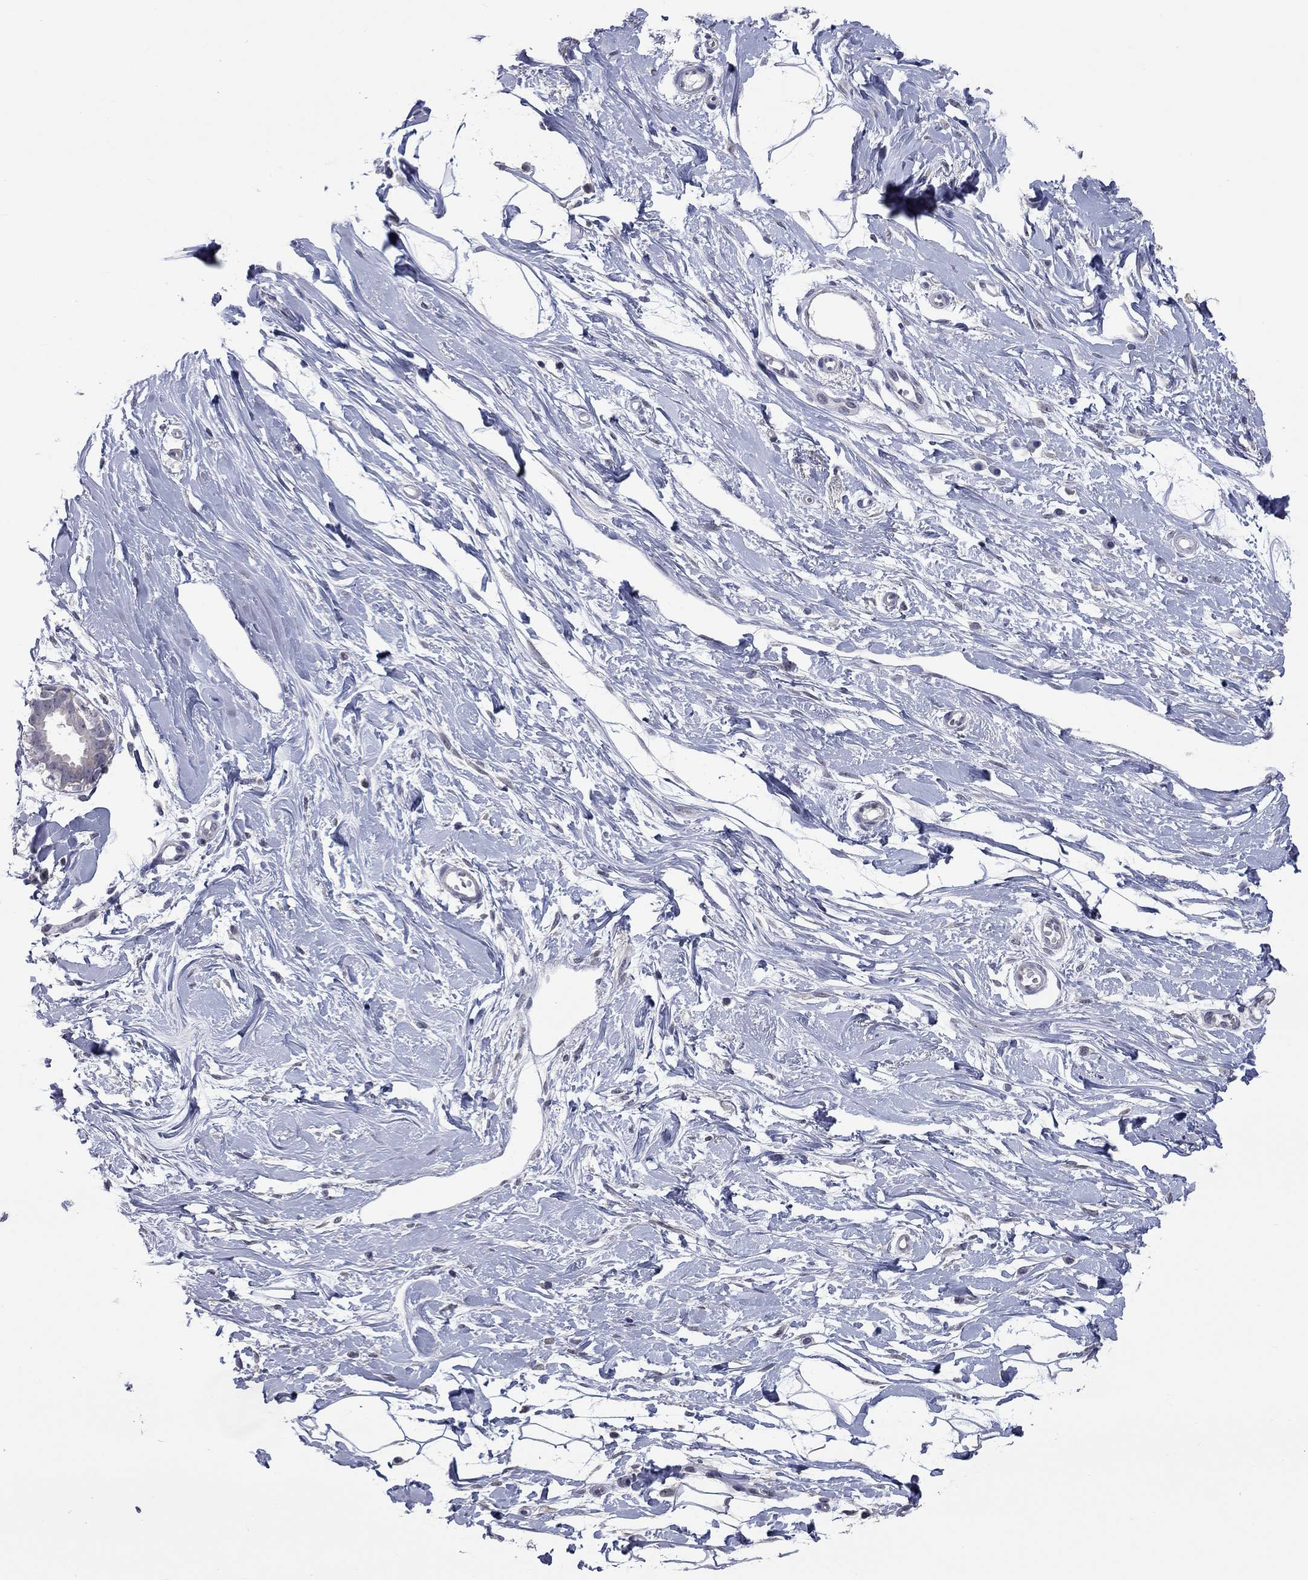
{"staining": {"intensity": "negative", "quantity": "none", "location": "none"}, "tissue": "breast", "cell_type": "Adipocytes", "image_type": "normal", "snomed": [{"axis": "morphology", "description": "Normal tissue, NOS"}, {"axis": "topography", "description": "Breast"}], "caption": "Histopathology image shows no significant protein staining in adipocytes of unremarkable breast.", "gene": "SHOC2", "patient": {"sex": "female", "age": 49}}